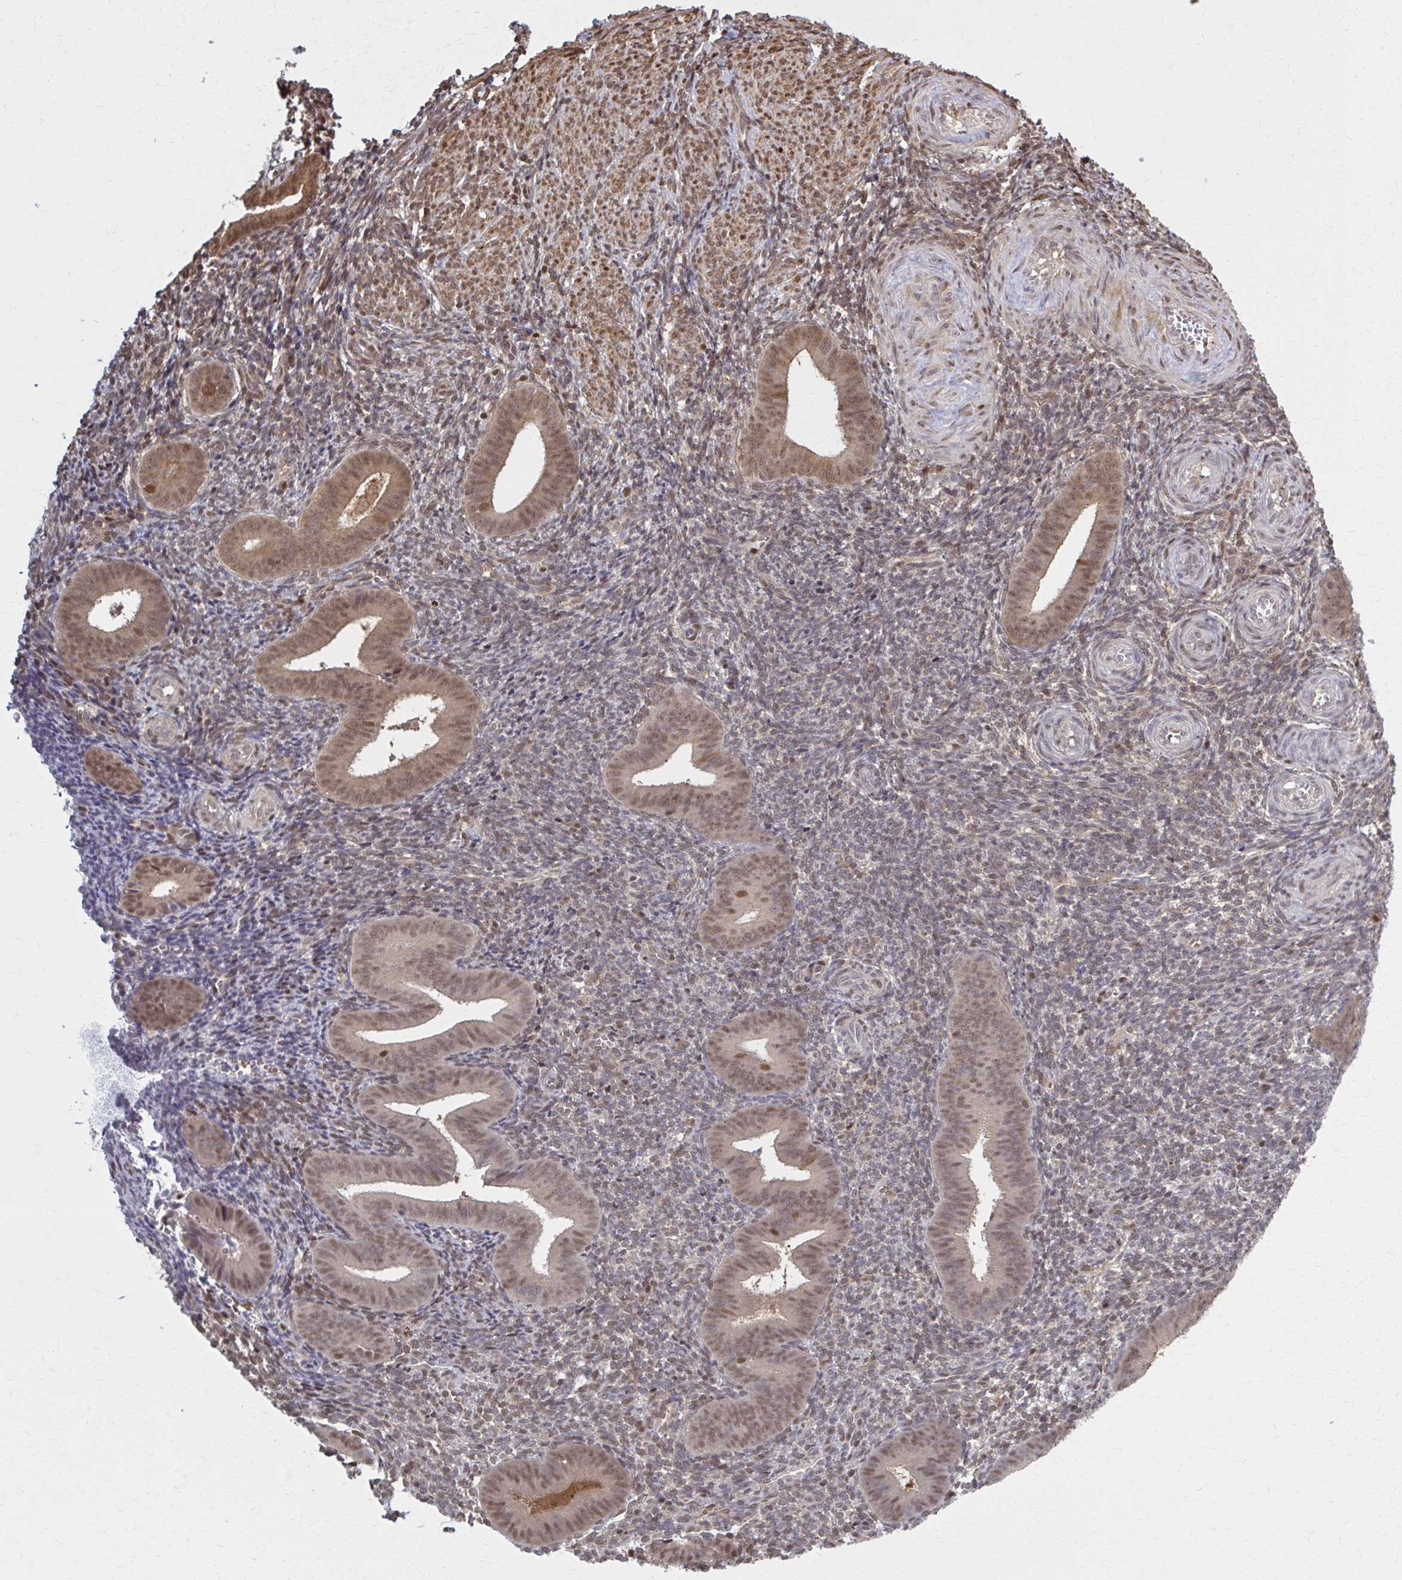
{"staining": {"intensity": "moderate", "quantity": "25%-75%", "location": "nuclear"}, "tissue": "endometrium", "cell_type": "Cells in endometrial stroma", "image_type": "normal", "snomed": [{"axis": "morphology", "description": "Normal tissue, NOS"}, {"axis": "topography", "description": "Endometrium"}], "caption": "Immunohistochemistry image of normal endometrium: human endometrium stained using immunohistochemistry reveals medium levels of moderate protein expression localized specifically in the nuclear of cells in endometrial stroma, appearing as a nuclear brown color.", "gene": "MDH1", "patient": {"sex": "female", "age": 25}}